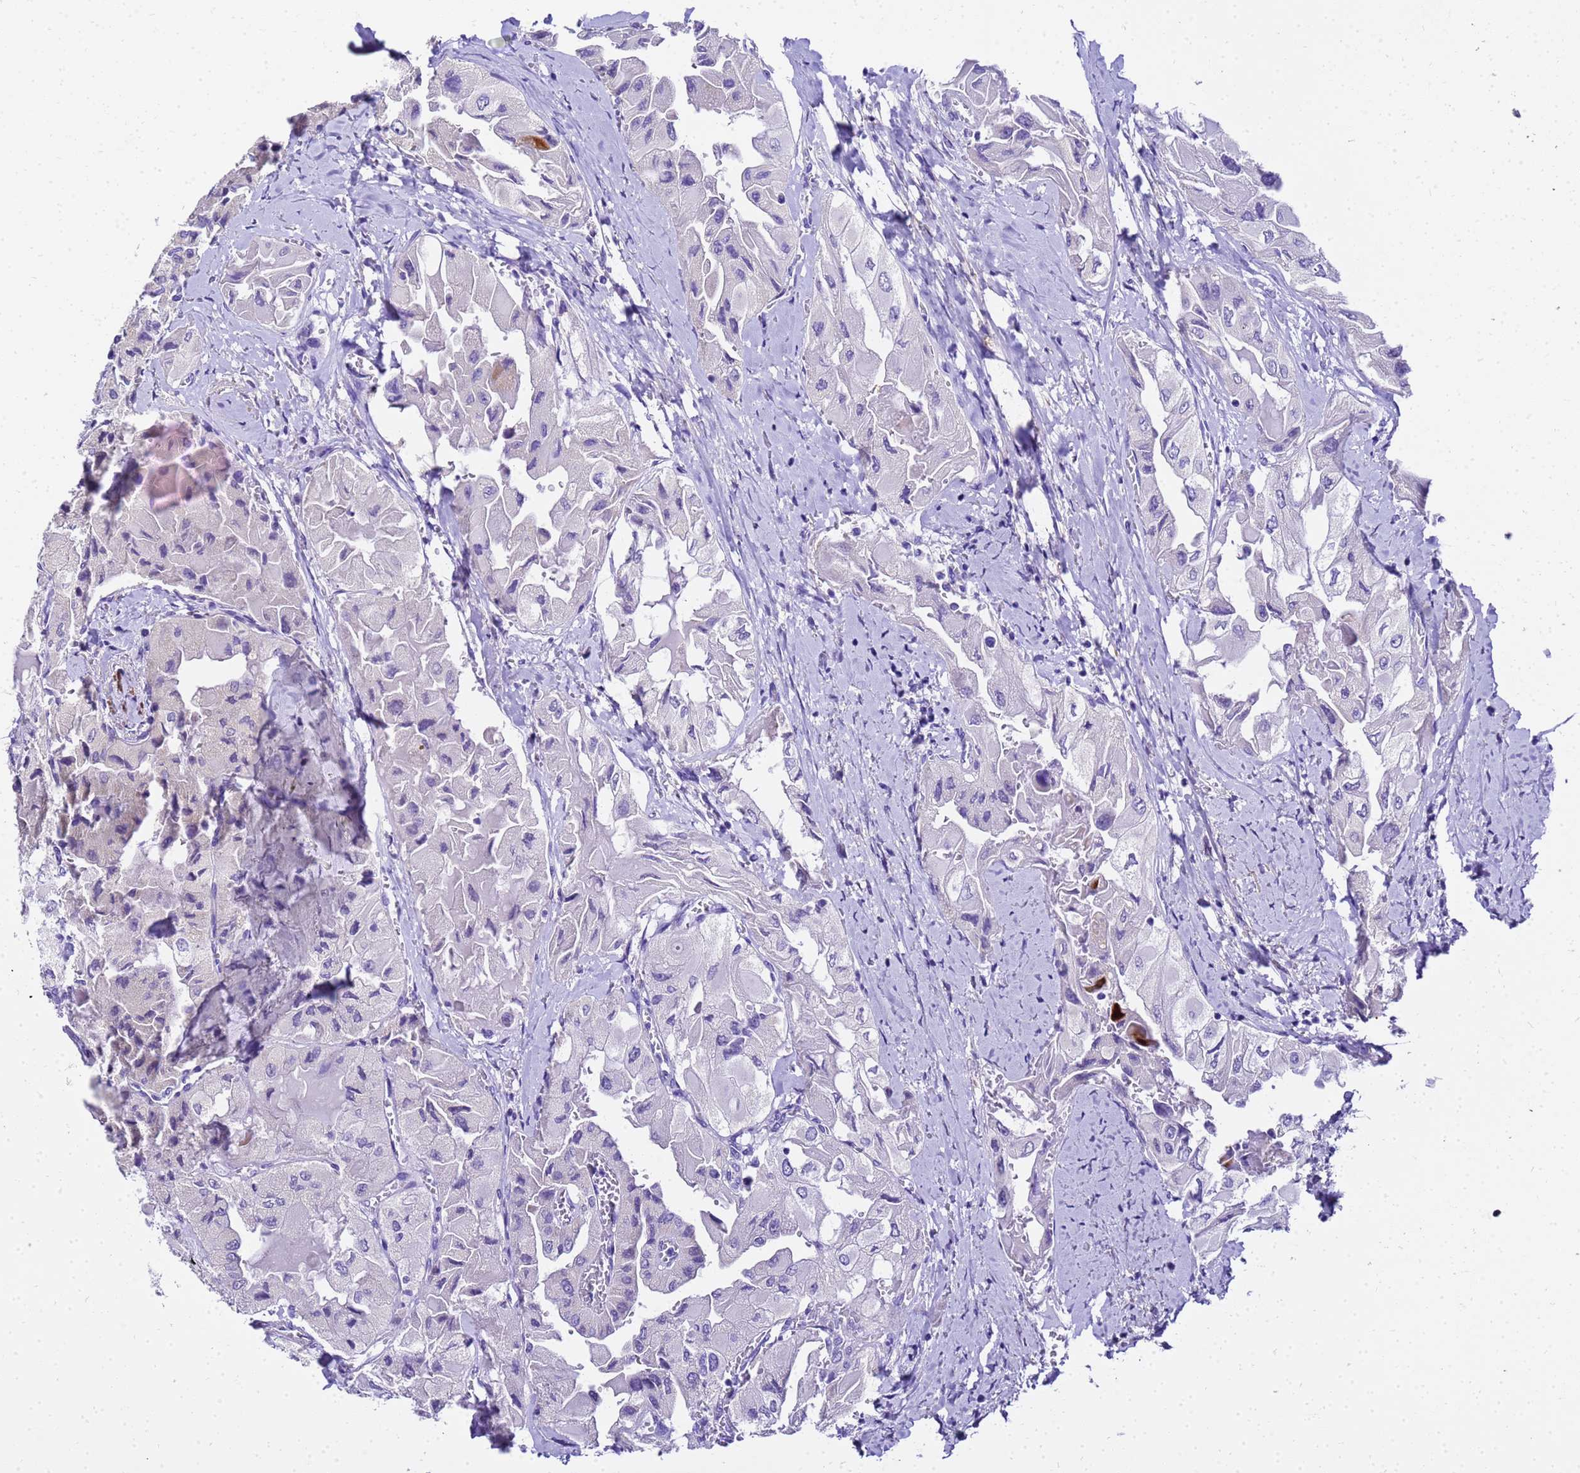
{"staining": {"intensity": "negative", "quantity": "none", "location": "none"}, "tissue": "thyroid cancer", "cell_type": "Tumor cells", "image_type": "cancer", "snomed": [{"axis": "morphology", "description": "Normal tissue, NOS"}, {"axis": "morphology", "description": "Papillary adenocarcinoma, NOS"}, {"axis": "topography", "description": "Thyroid gland"}], "caption": "This is a photomicrograph of immunohistochemistry (IHC) staining of thyroid papillary adenocarcinoma, which shows no expression in tumor cells.", "gene": "HSPB6", "patient": {"sex": "female", "age": 59}}